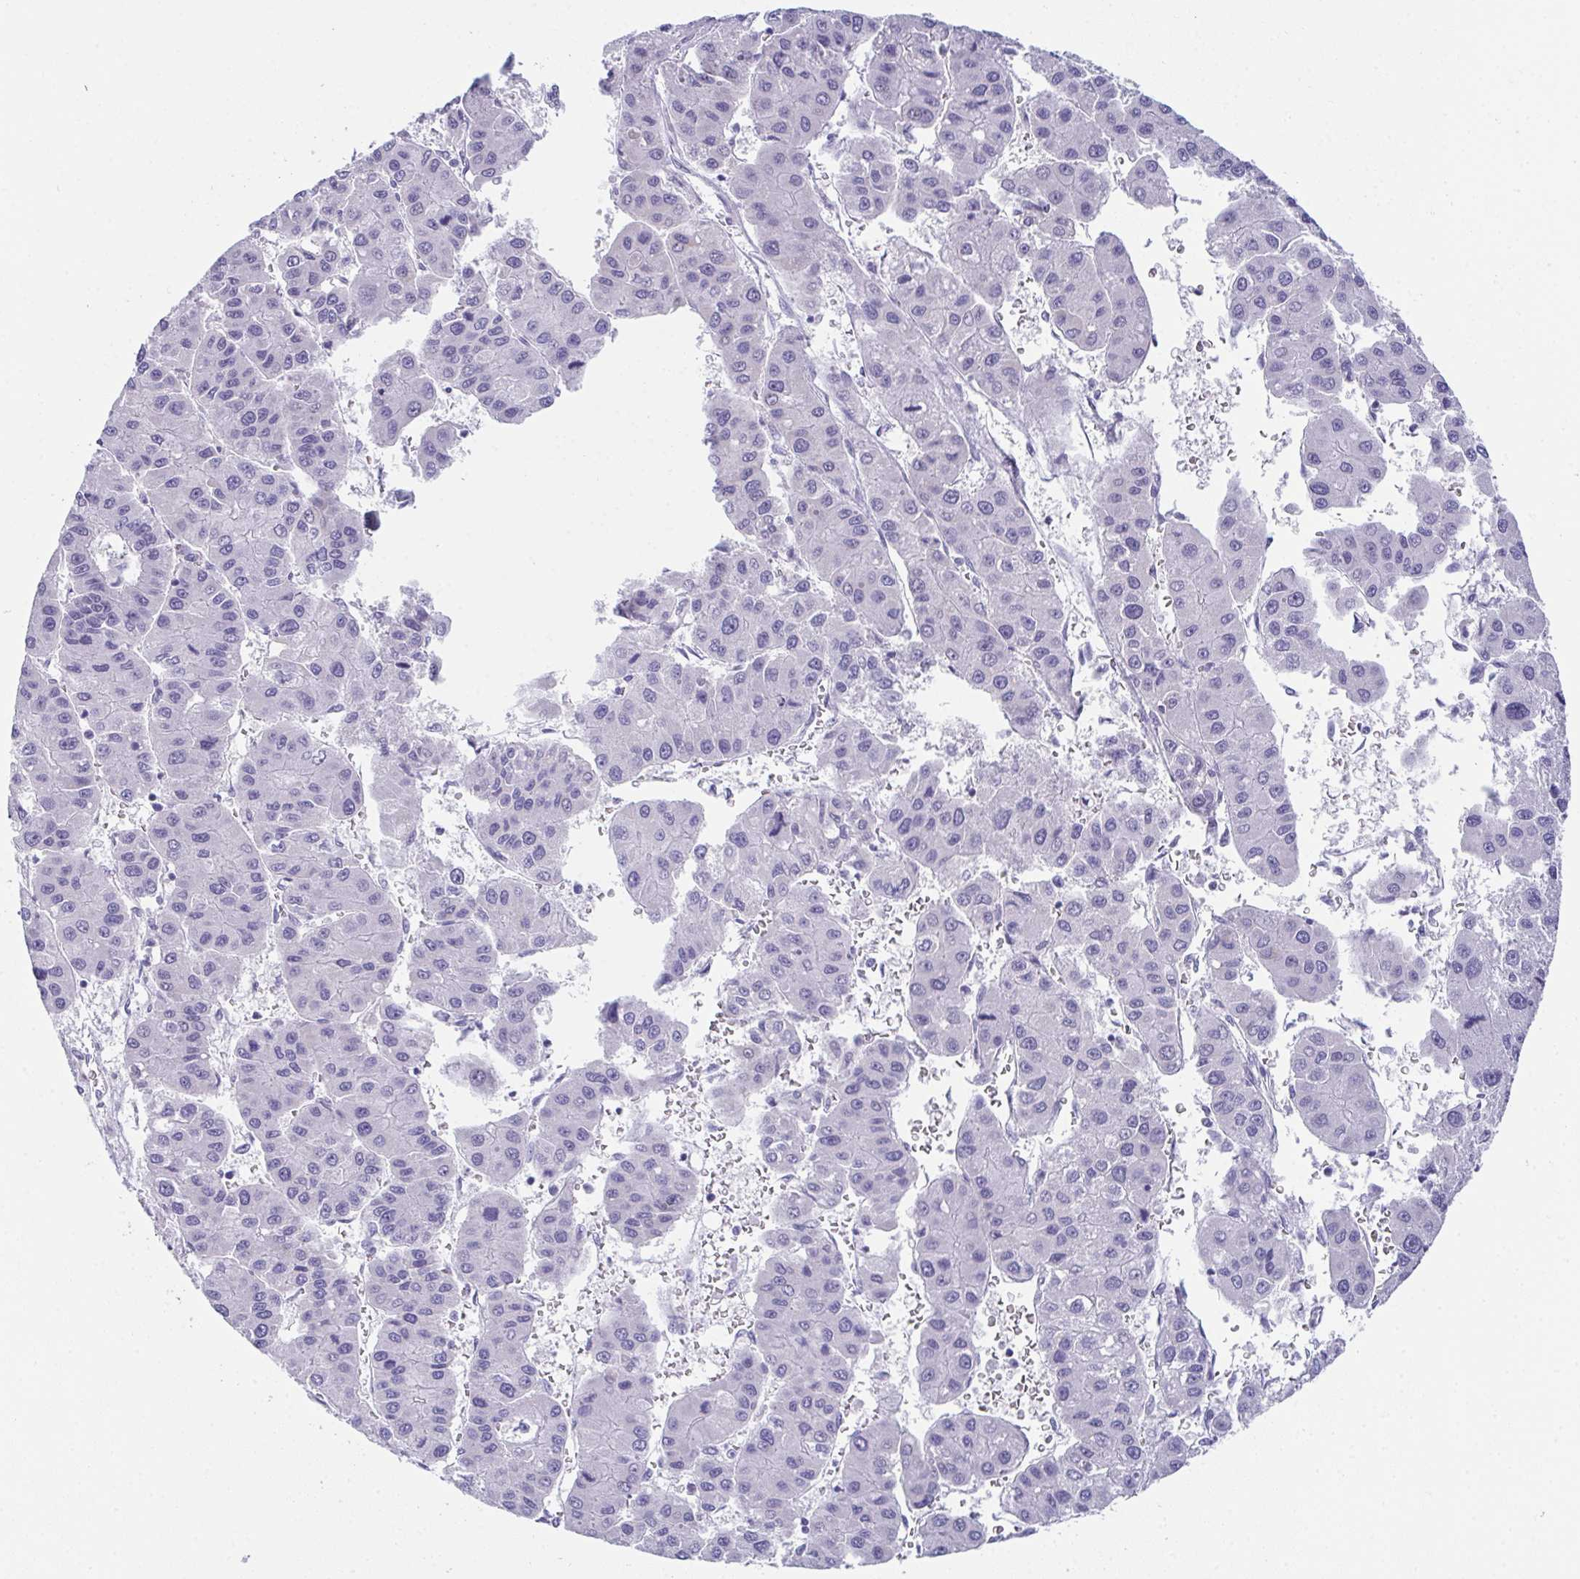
{"staining": {"intensity": "negative", "quantity": "none", "location": "none"}, "tissue": "liver cancer", "cell_type": "Tumor cells", "image_type": "cancer", "snomed": [{"axis": "morphology", "description": "Carcinoma, Hepatocellular, NOS"}, {"axis": "topography", "description": "Liver"}], "caption": "A histopathology image of hepatocellular carcinoma (liver) stained for a protein reveals no brown staining in tumor cells. (DAB (3,3'-diaminobenzidine) IHC with hematoxylin counter stain).", "gene": "TEX19", "patient": {"sex": "male", "age": 73}}